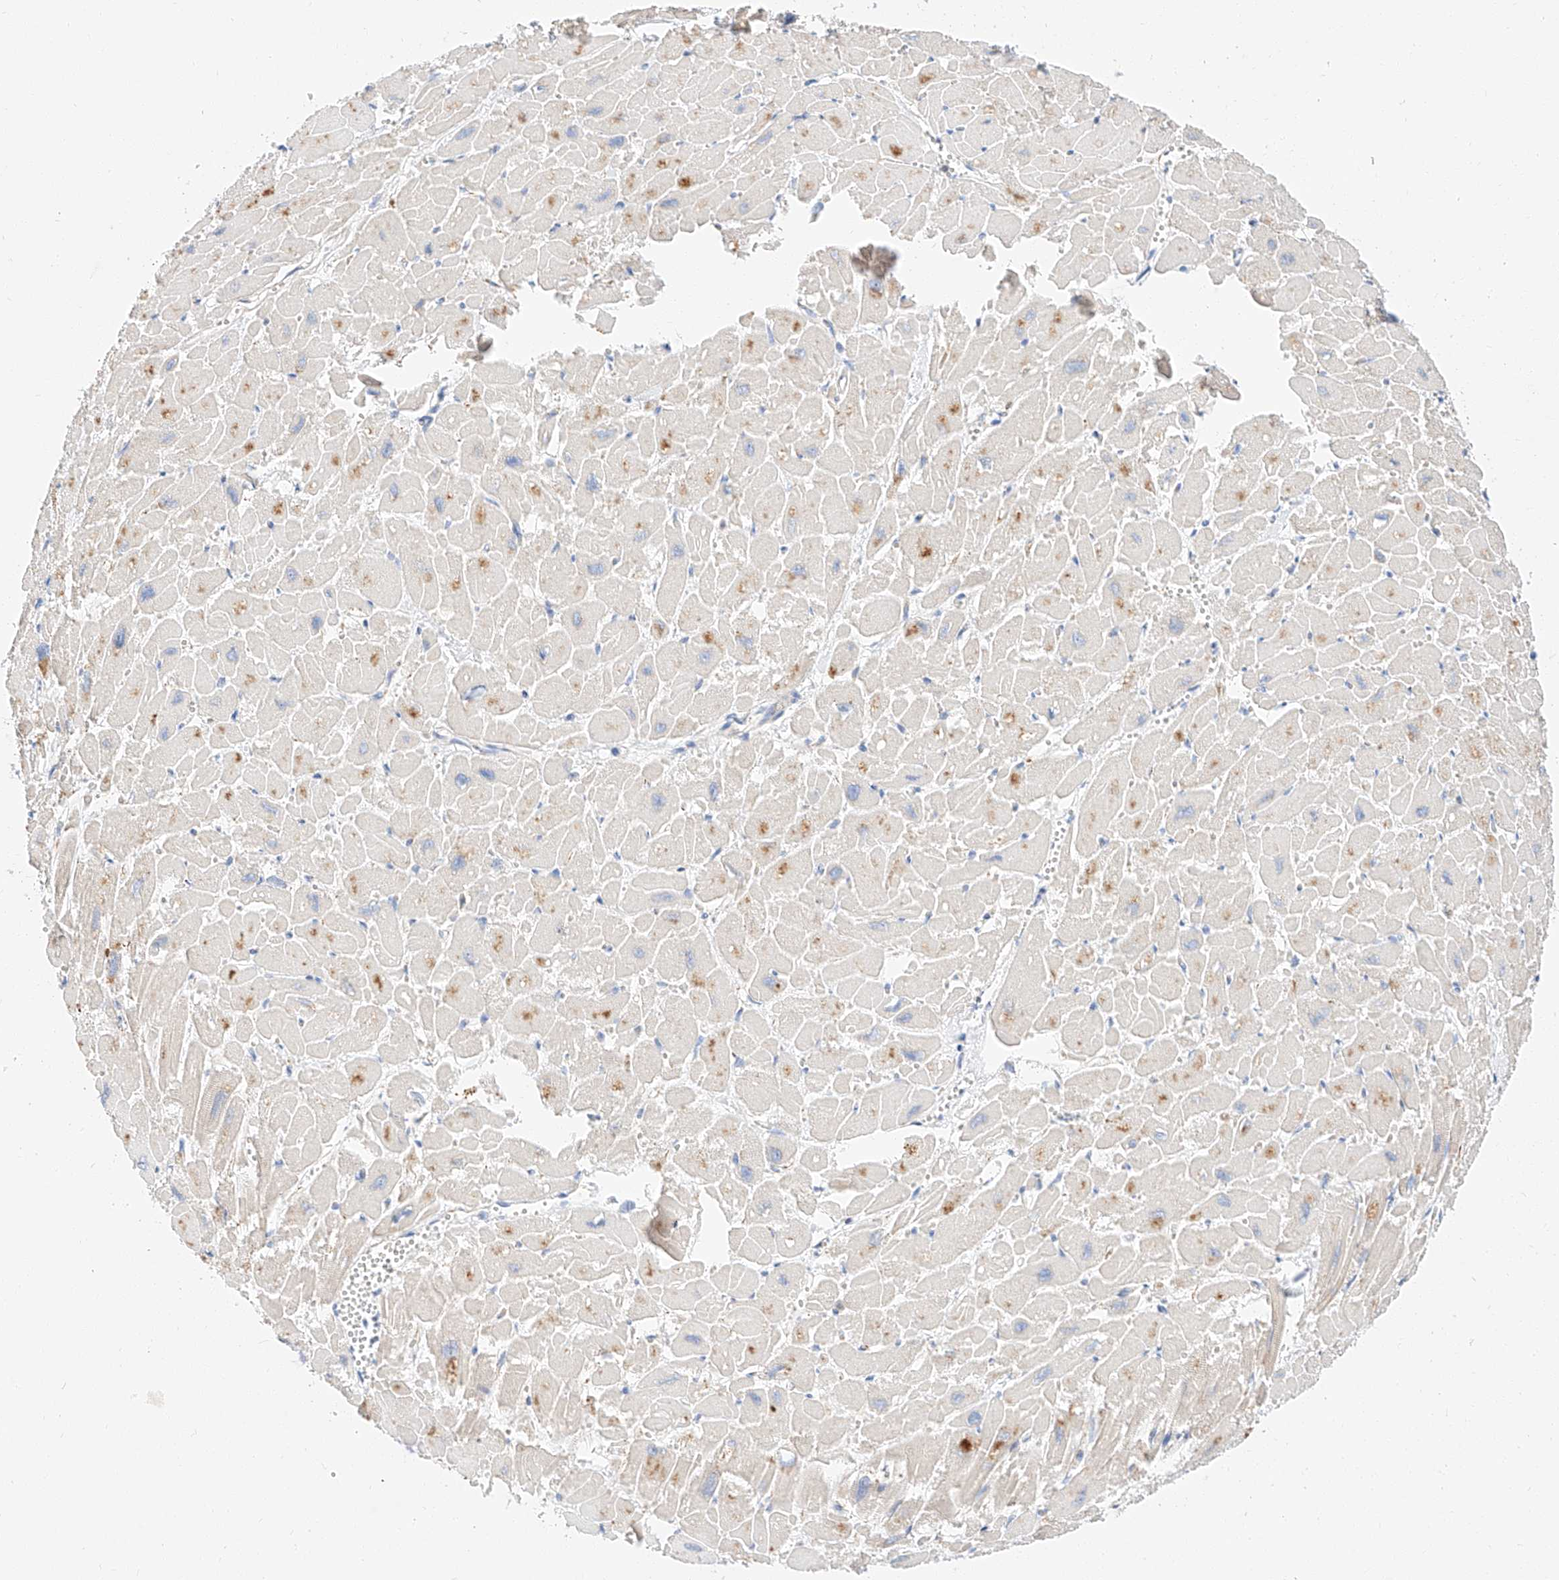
{"staining": {"intensity": "moderate", "quantity": "25%-75%", "location": "cytoplasmic/membranous"}, "tissue": "heart muscle", "cell_type": "Cardiomyocytes", "image_type": "normal", "snomed": [{"axis": "morphology", "description": "Normal tissue, NOS"}, {"axis": "topography", "description": "Heart"}], "caption": "Cardiomyocytes exhibit moderate cytoplasmic/membranous expression in approximately 25%-75% of cells in unremarkable heart muscle. Ihc stains the protein in brown and the nuclei are stained blue.", "gene": "GLMN", "patient": {"sex": "male", "age": 54}}